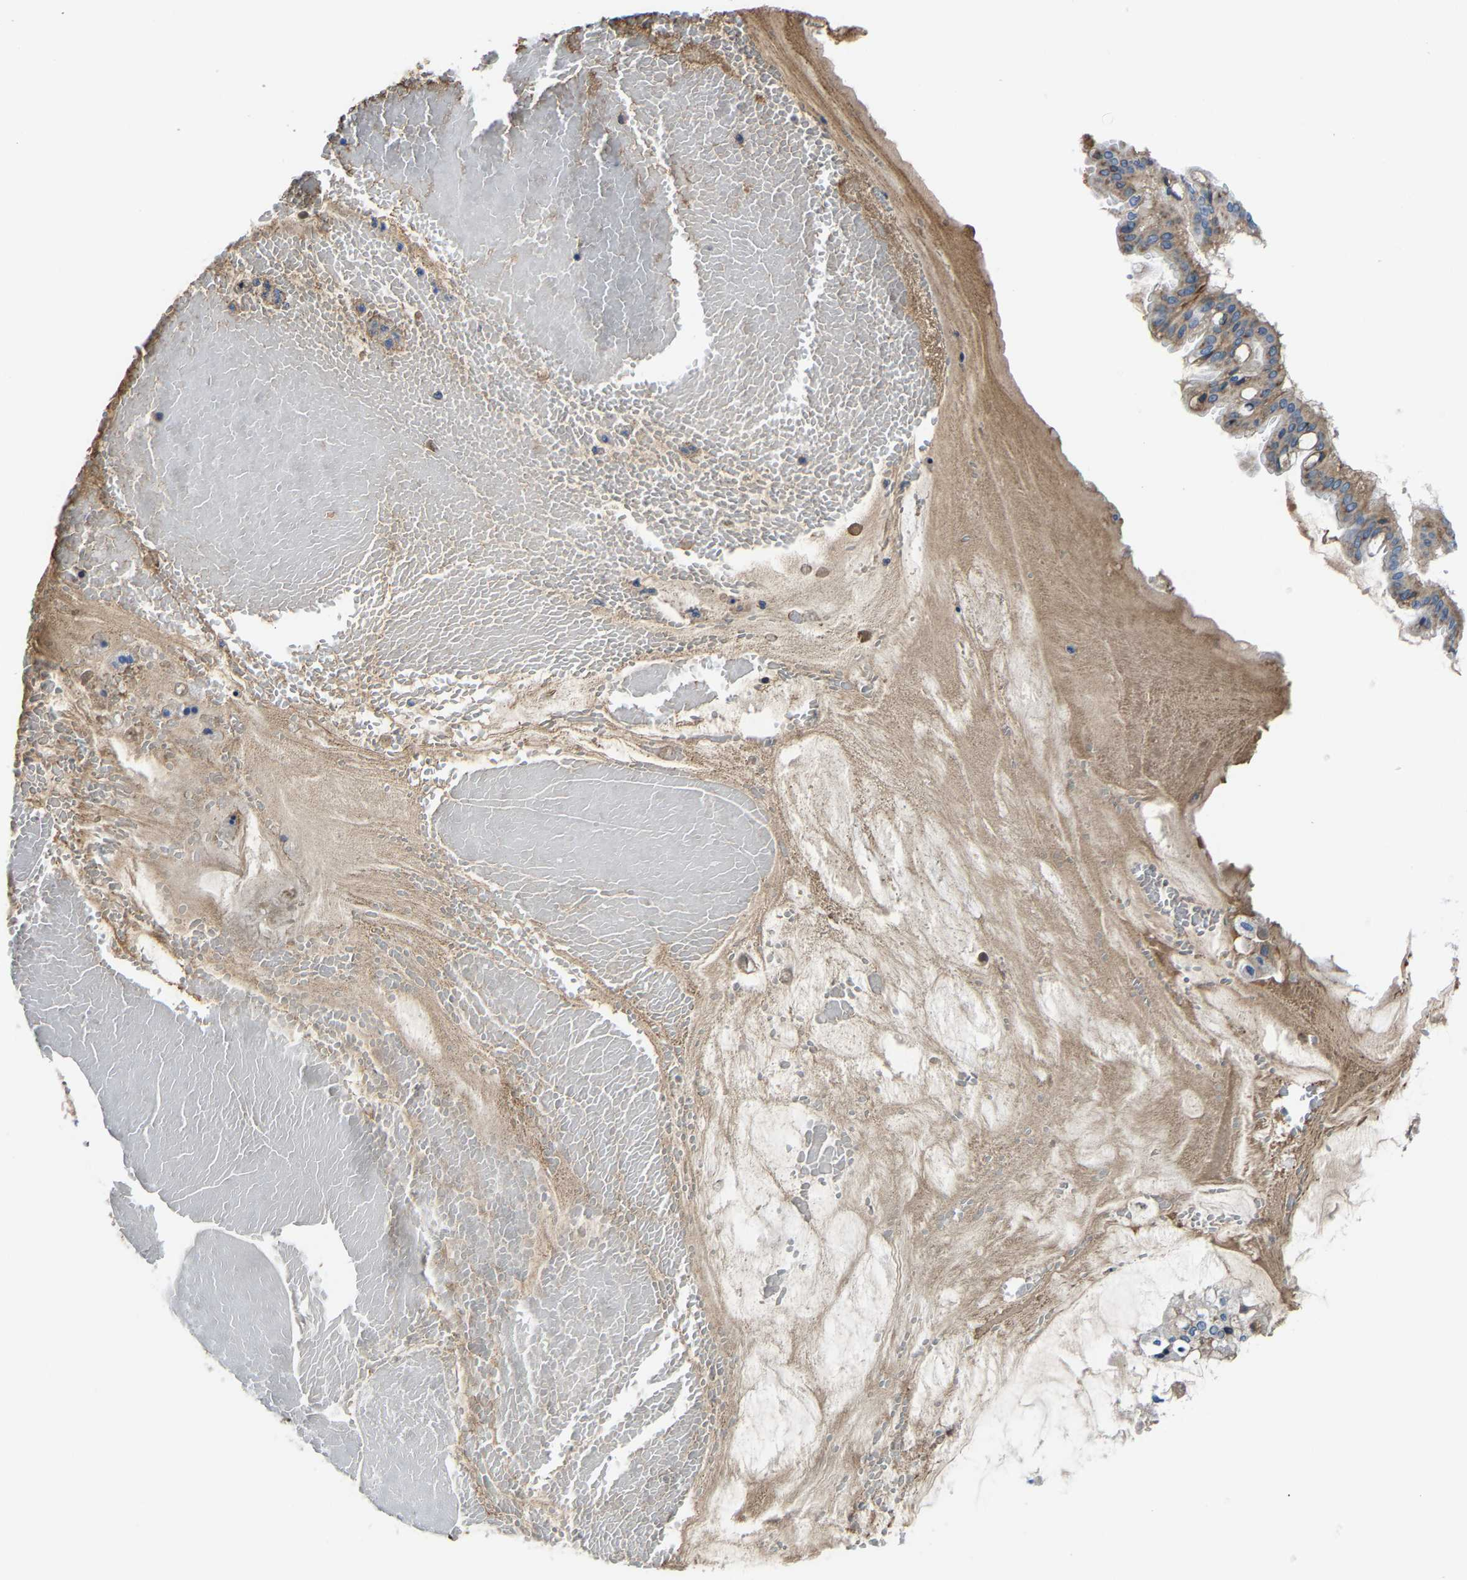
{"staining": {"intensity": "moderate", "quantity": ">75%", "location": "cytoplasmic/membranous"}, "tissue": "ovarian cancer", "cell_type": "Tumor cells", "image_type": "cancer", "snomed": [{"axis": "morphology", "description": "Cystadenocarcinoma, mucinous, NOS"}, {"axis": "topography", "description": "Ovary"}], "caption": "Tumor cells show moderate cytoplasmic/membranous expression in approximately >75% of cells in ovarian cancer. (IHC, brightfield microscopy, high magnification).", "gene": "G3BP2", "patient": {"sex": "female", "age": 73}}